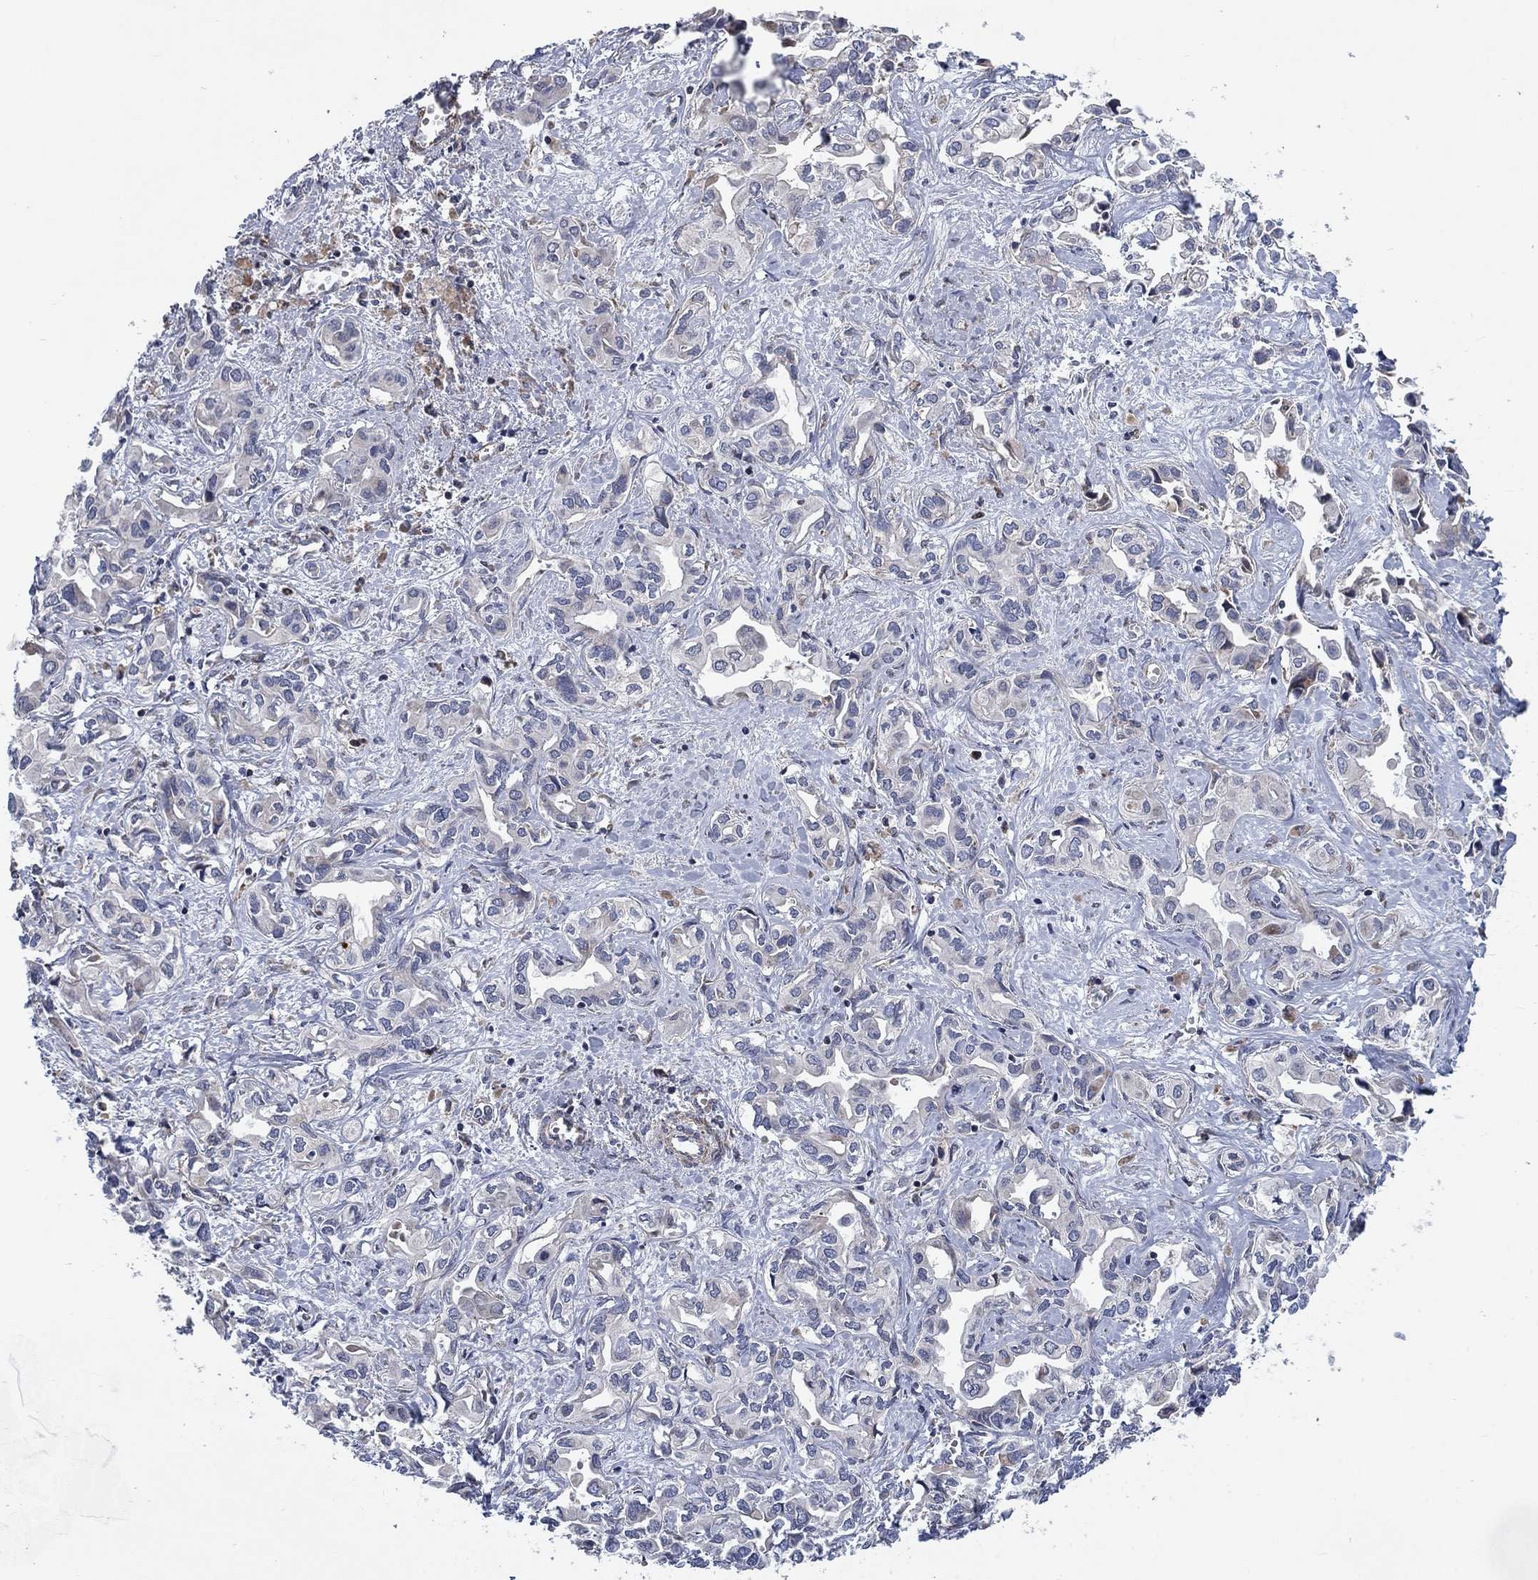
{"staining": {"intensity": "negative", "quantity": "none", "location": "none"}, "tissue": "liver cancer", "cell_type": "Tumor cells", "image_type": "cancer", "snomed": [{"axis": "morphology", "description": "Cholangiocarcinoma"}, {"axis": "topography", "description": "Liver"}], "caption": "This is an immunohistochemistry image of human cholangiocarcinoma (liver). There is no expression in tumor cells.", "gene": "NDUFC1", "patient": {"sex": "female", "age": 64}}